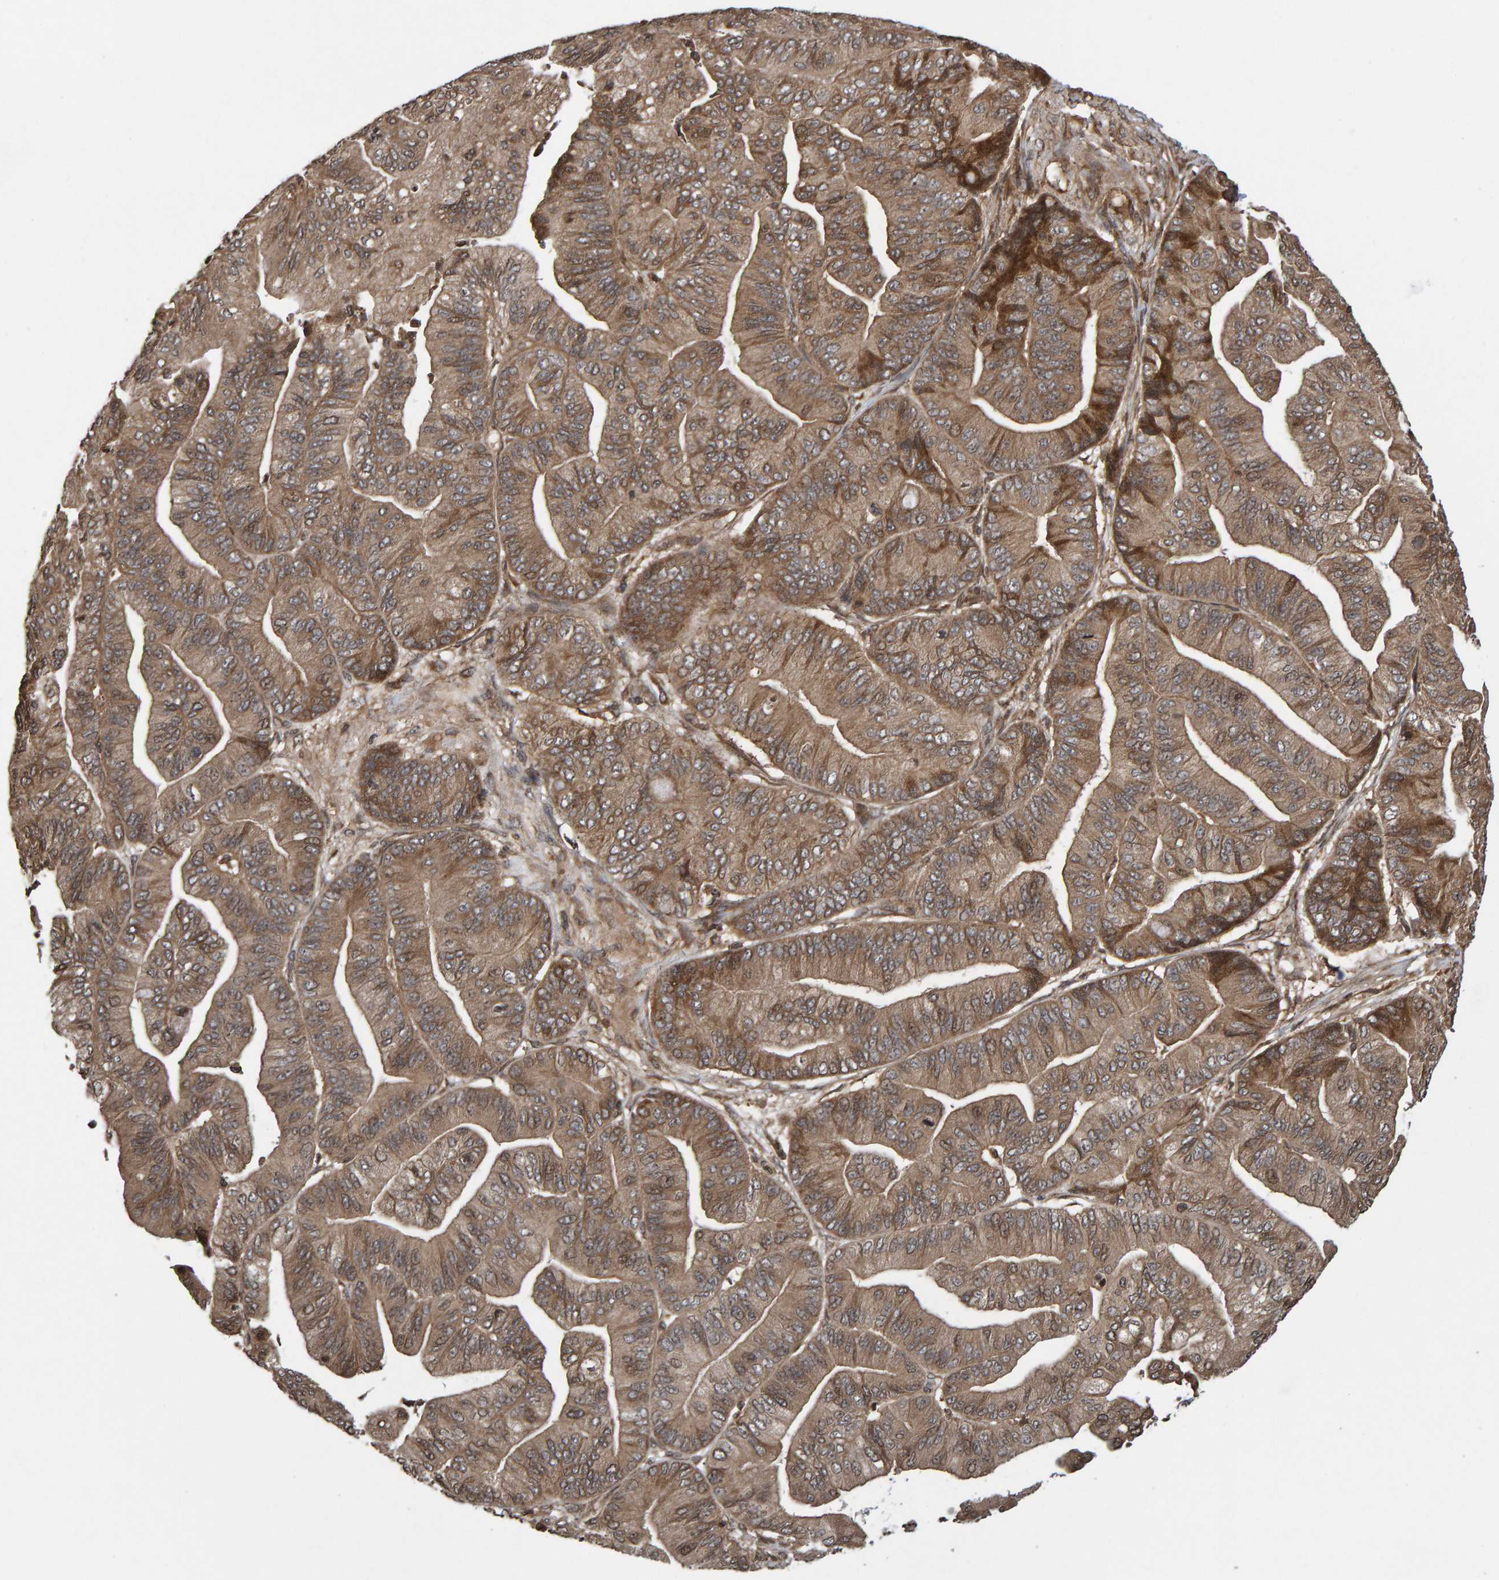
{"staining": {"intensity": "moderate", "quantity": ">75%", "location": "cytoplasmic/membranous"}, "tissue": "ovarian cancer", "cell_type": "Tumor cells", "image_type": "cancer", "snomed": [{"axis": "morphology", "description": "Cystadenocarcinoma, mucinous, NOS"}, {"axis": "topography", "description": "Ovary"}], "caption": "Ovarian cancer (mucinous cystadenocarcinoma) tissue reveals moderate cytoplasmic/membranous staining in about >75% of tumor cells, visualized by immunohistochemistry. (Brightfield microscopy of DAB IHC at high magnification).", "gene": "GAB2", "patient": {"sex": "female", "age": 61}}